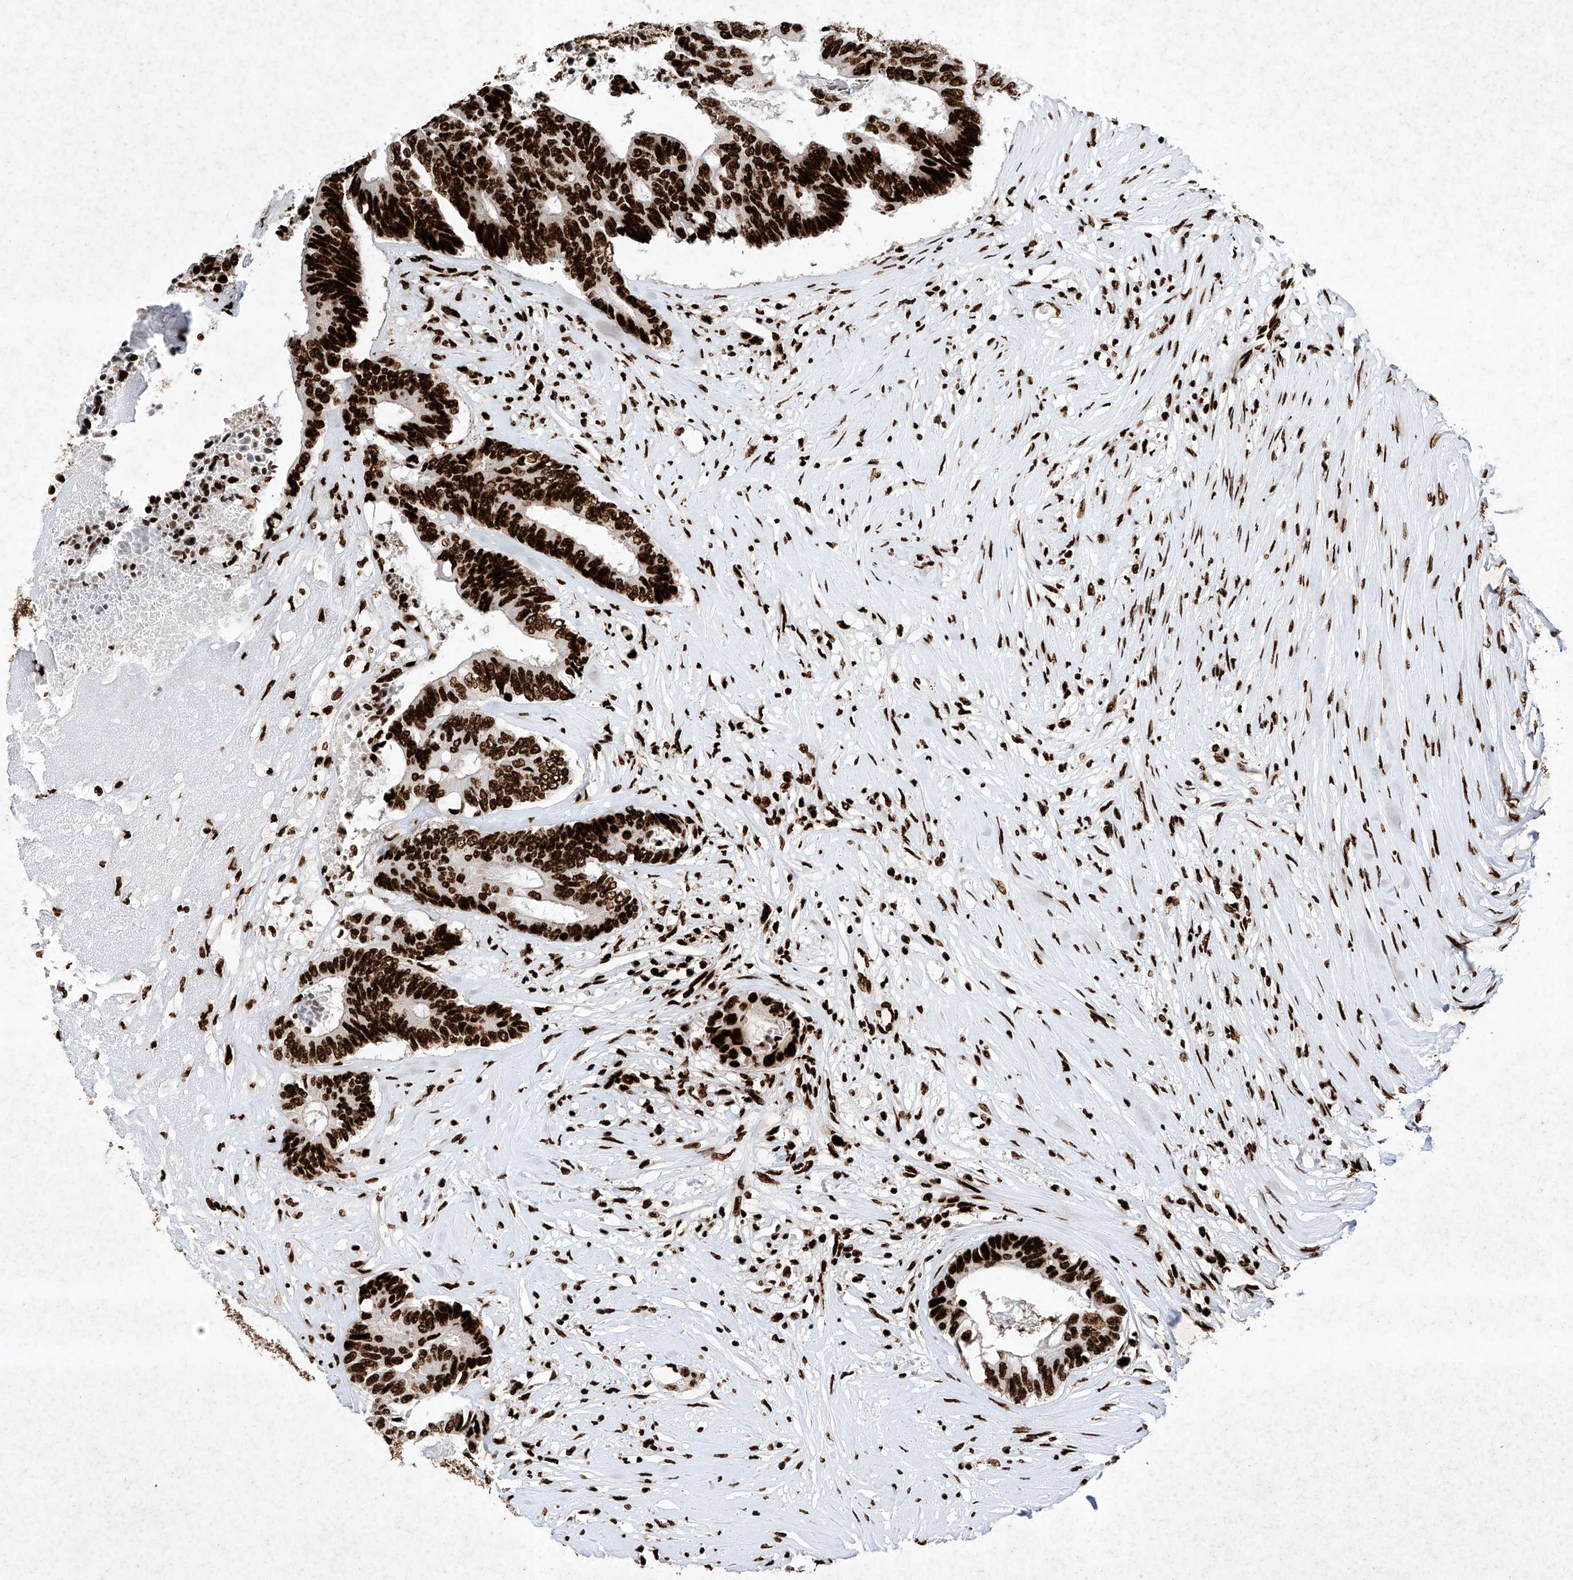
{"staining": {"intensity": "strong", "quantity": ">75%", "location": "nuclear"}, "tissue": "colorectal cancer", "cell_type": "Tumor cells", "image_type": "cancer", "snomed": [{"axis": "morphology", "description": "Adenocarcinoma, NOS"}, {"axis": "topography", "description": "Rectum"}], "caption": "Protein staining of adenocarcinoma (colorectal) tissue displays strong nuclear positivity in approximately >75% of tumor cells.", "gene": "SRSF6", "patient": {"sex": "male", "age": 63}}